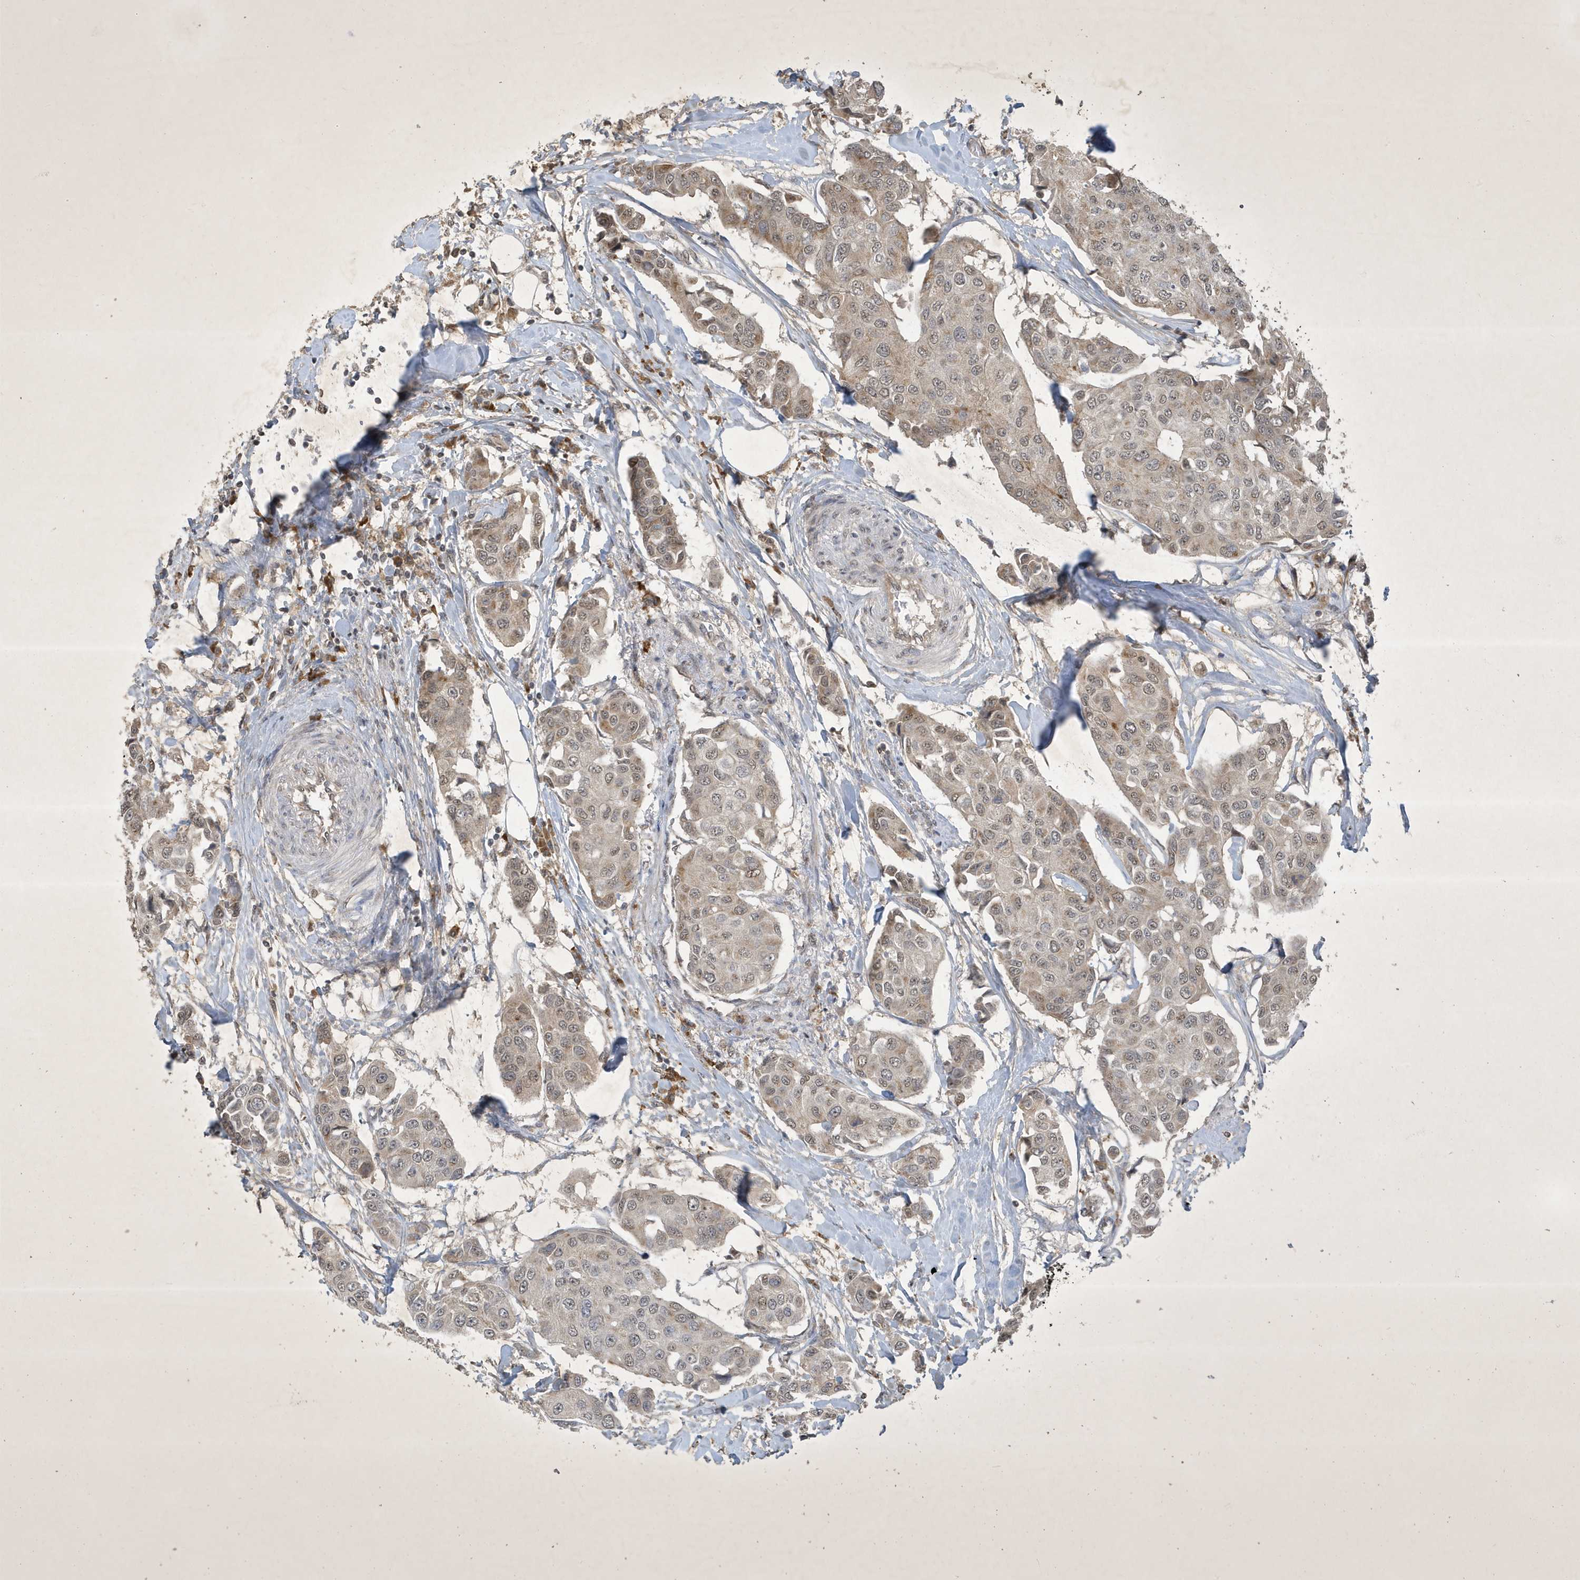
{"staining": {"intensity": "weak", "quantity": "25%-75%", "location": "cytoplasmic/membranous,nuclear"}, "tissue": "breast cancer", "cell_type": "Tumor cells", "image_type": "cancer", "snomed": [{"axis": "morphology", "description": "Duct carcinoma"}, {"axis": "topography", "description": "Breast"}], "caption": "A high-resolution photomicrograph shows immunohistochemistry (IHC) staining of infiltrating ductal carcinoma (breast), which demonstrates weak cytoplasmic/membranous and nuclear staining in approximately 25%-75% of tumor cells.", "gene": "STX10", "patient": {"sex": "female", "age": 80}}